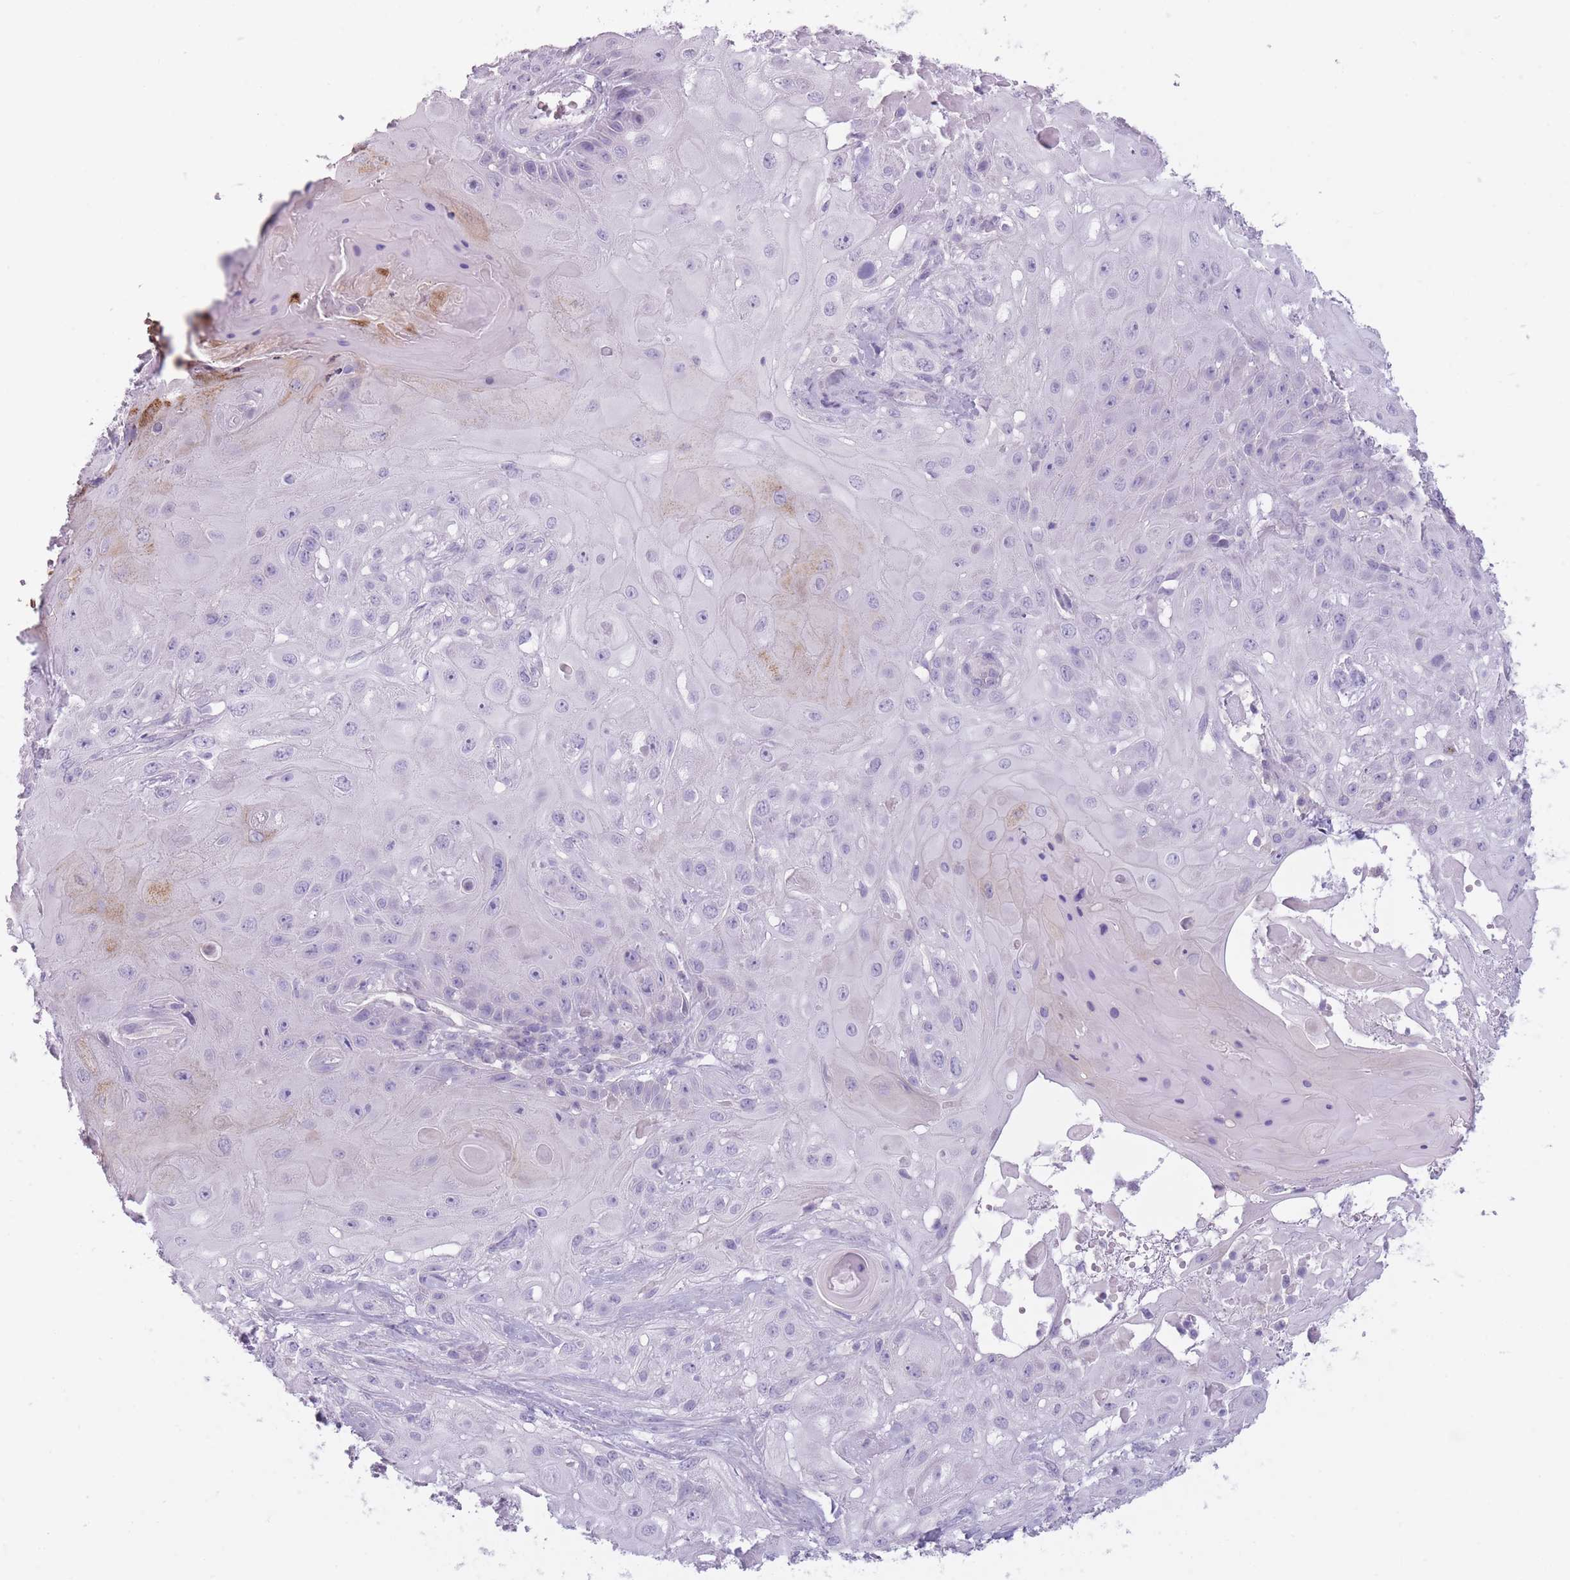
{"staining": {"intensity": "negative", "quantity": "none", "location": "none"}, "tissue": "skin cancer", "cell_type": "Tumor cells", "image_type": "cancer", "snomed": [{"axis": "morphology", "description": "Normal tissue, NOS"}, {"axis": "morphology", "description": "Squamous cell carcinoma, NOS"}, {"axis": "topography", "description": "Skin"}, {"axis": "topography", "description": "Cartilage tissue"}], "caption": "Human skin squamous cell carcinoma stained for a protein using immunohistochemistry reveals no expression in tumor cells.", "gene": "TMEM236", "patient": {"sex": "female", "age": 79}}